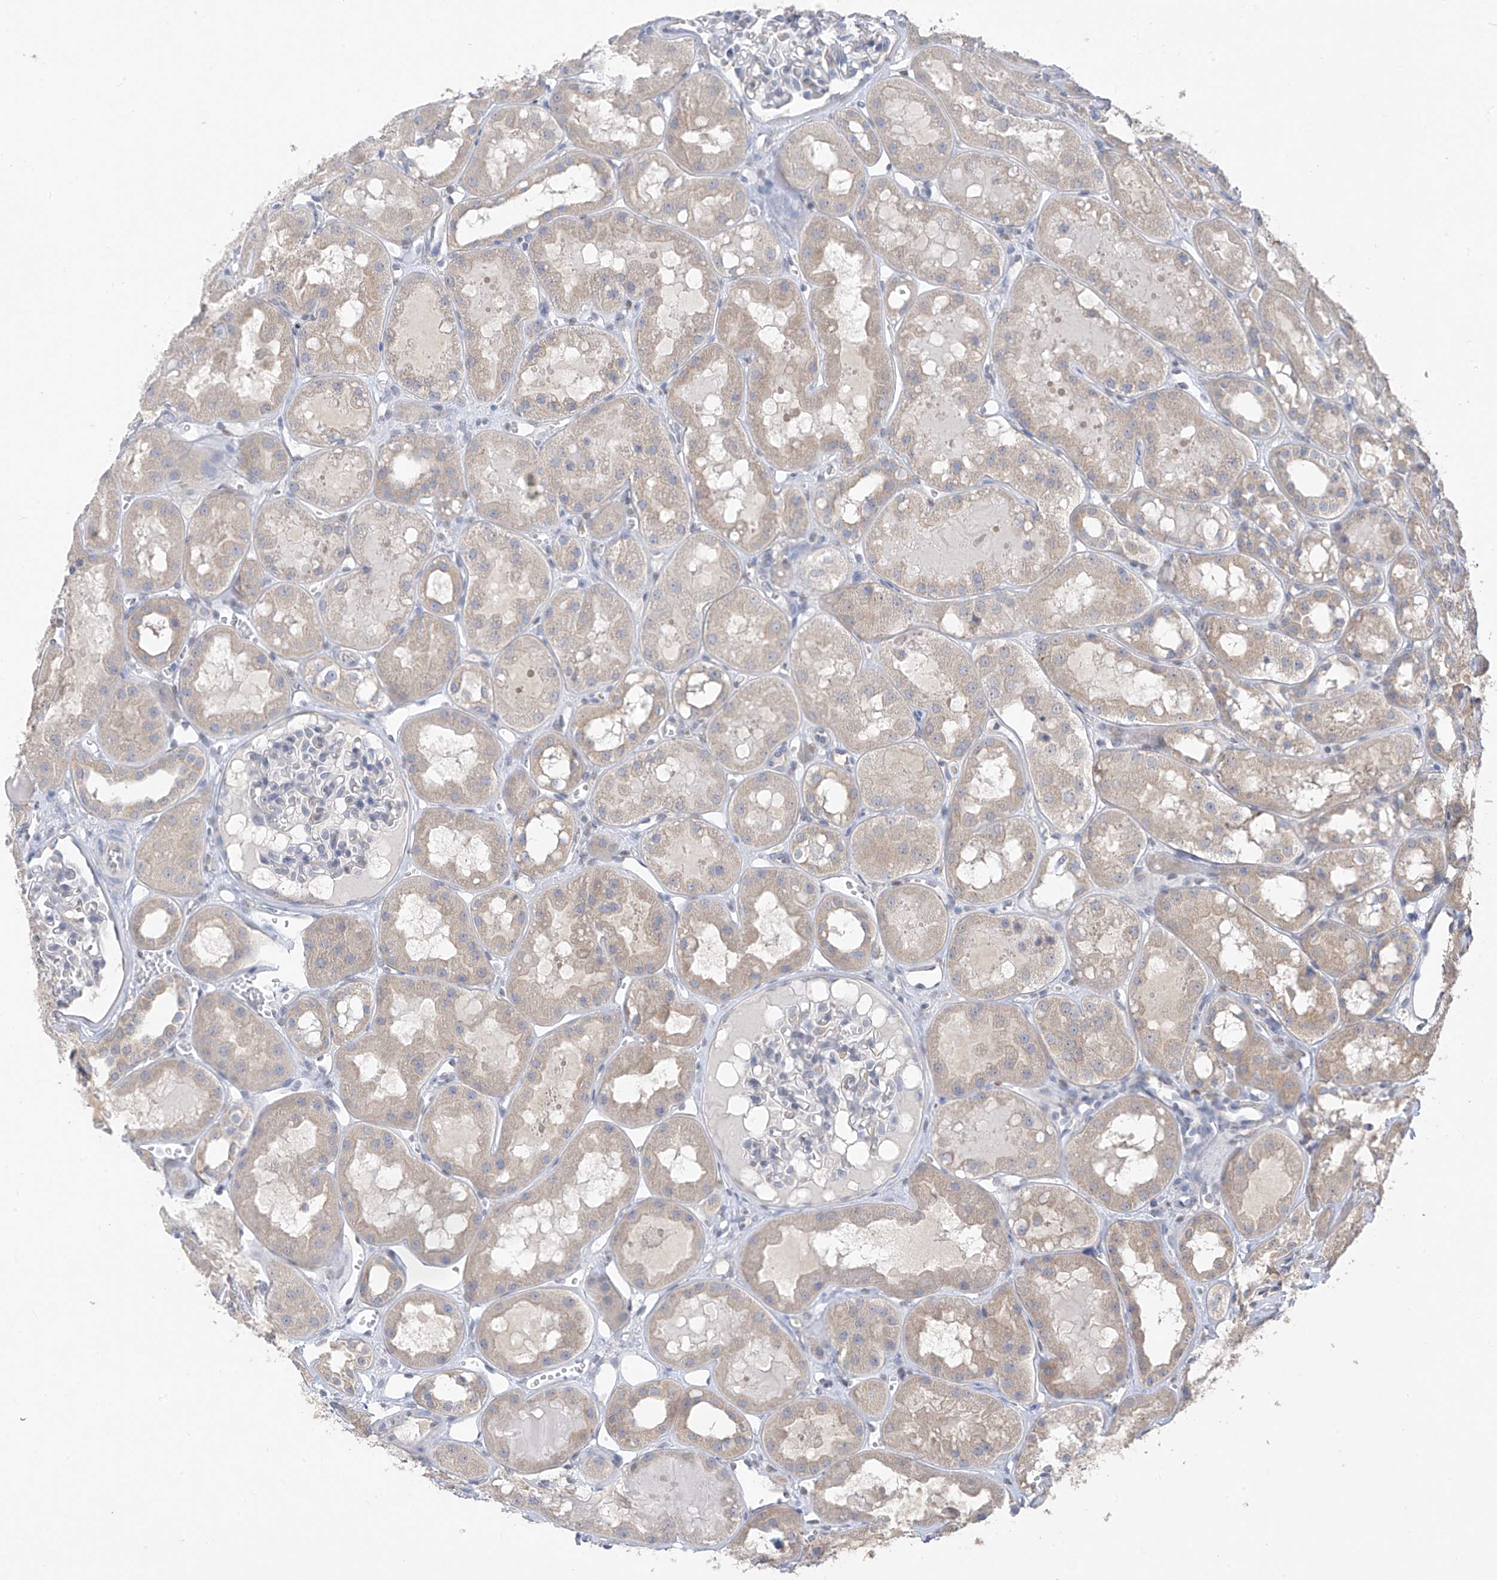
{"staining": {"intensity": "negative", "quantity": "none", "location": "none"}, "tissue": "kidney", "cell_type": "Cells in glomeruli", "image_type": "normal", "snomed": [{"axis": "morphology", "description": "Normal tissue, NOS"}, {"axis": "topography", "description": "Kidney"}], "caption": "IHC image of benign kidney: kidney stained with DAB demonstrates no significant protein expression in cells in glomeruli.", "gene": "RPL4", "patient": {"sex": "male", "age": 16}}